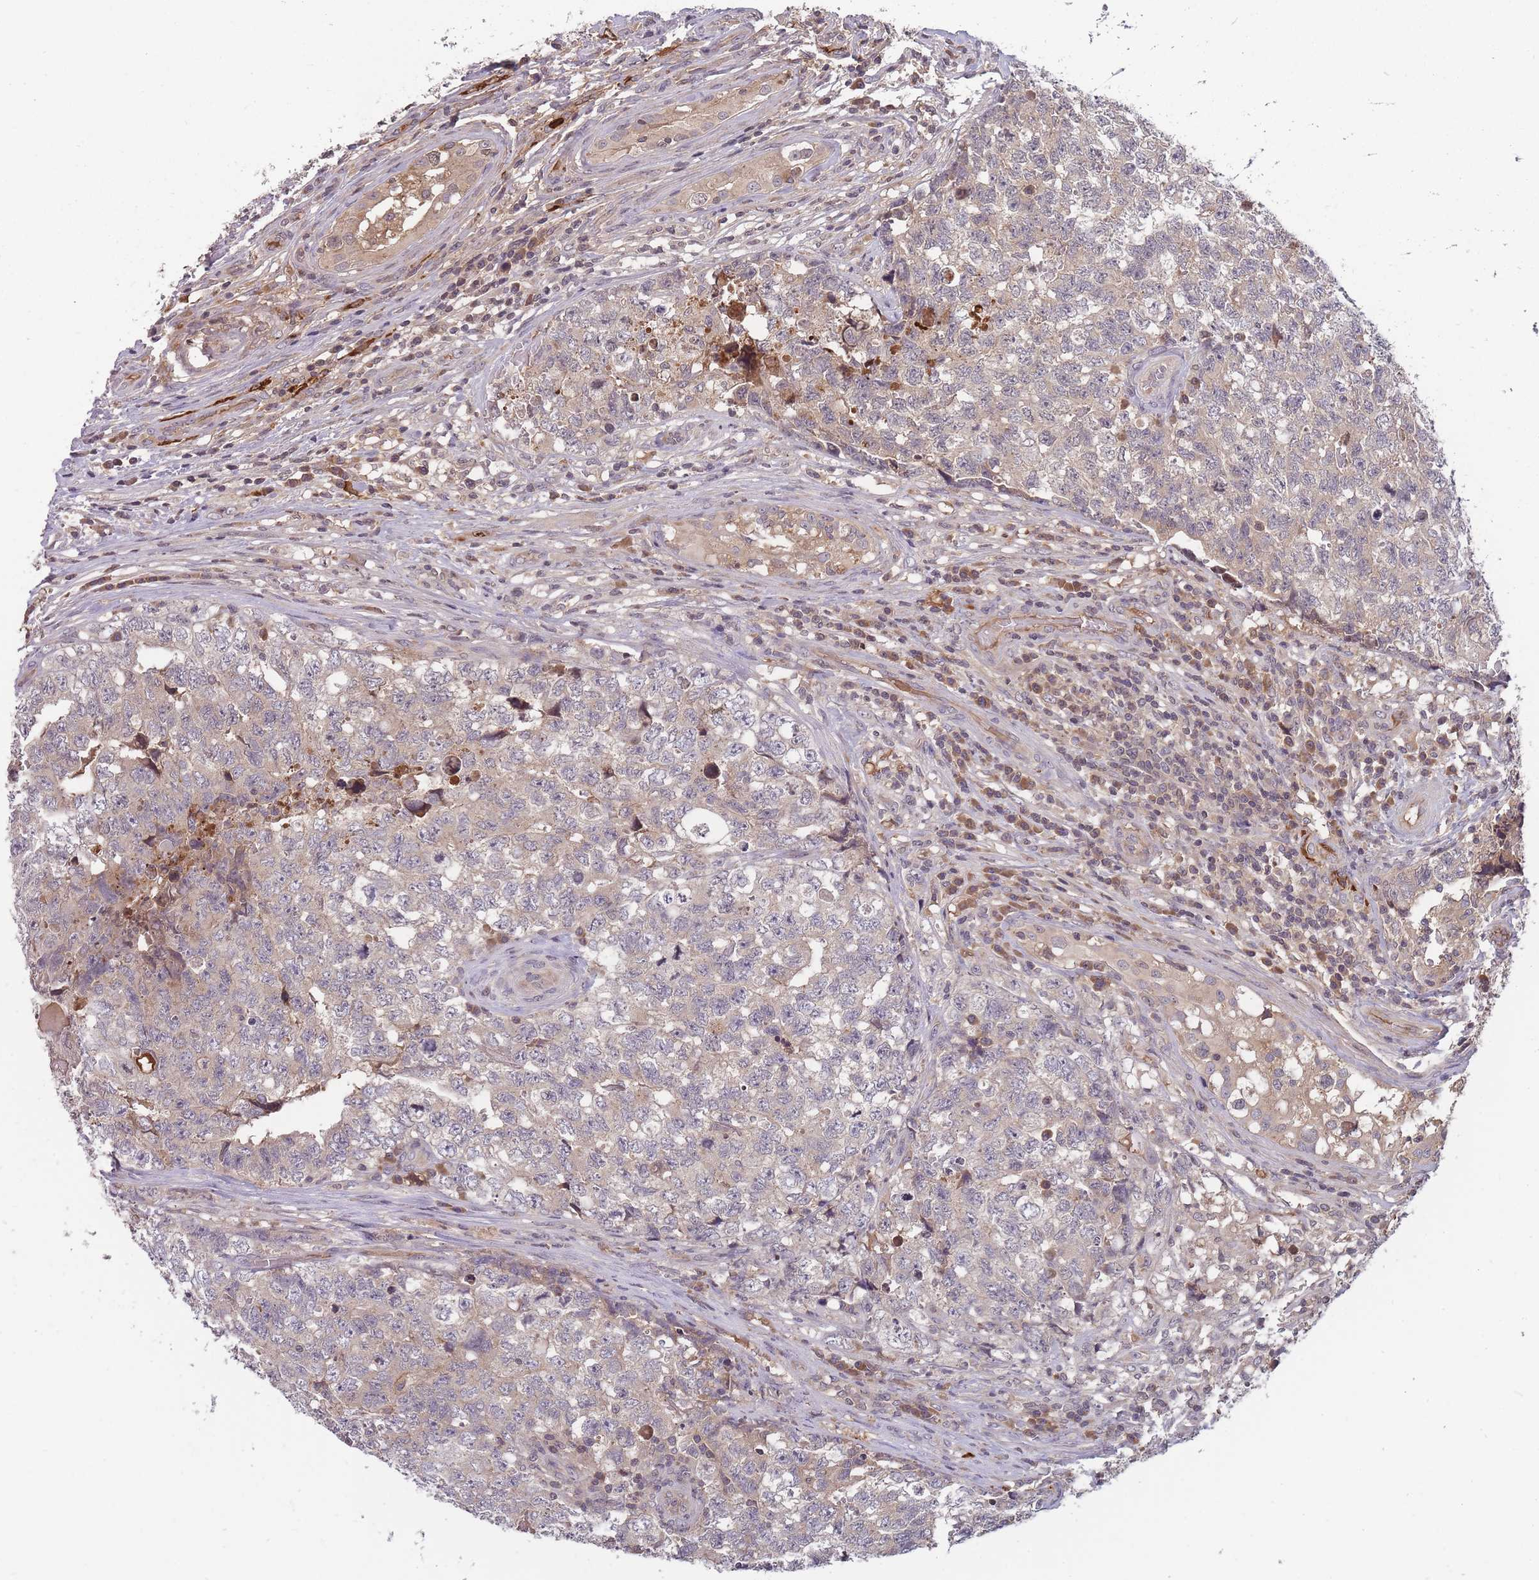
{"staining": {"intensity": "weak", "quantity": "25%-75%", "location": "cytoplasmic/membranous"}, "tissue": "testis cancer", "cell_type": "Tumor cells", "image_type": "cancer", "snomed": [{"axis": "morphology", "description": "Carcinoma, Embryonal, NOS"}, {"axis": "topography", "description": "Testis"}], "caption": "Approximately 25%-75% of tumor cells in human testis cancer demonstrate weak cytoplasmic/membranous protein positivity as visualized by brown immunohistochemical staining.", "gene": "RALGDS", "patient": {"sex": "male", "age": 31}}